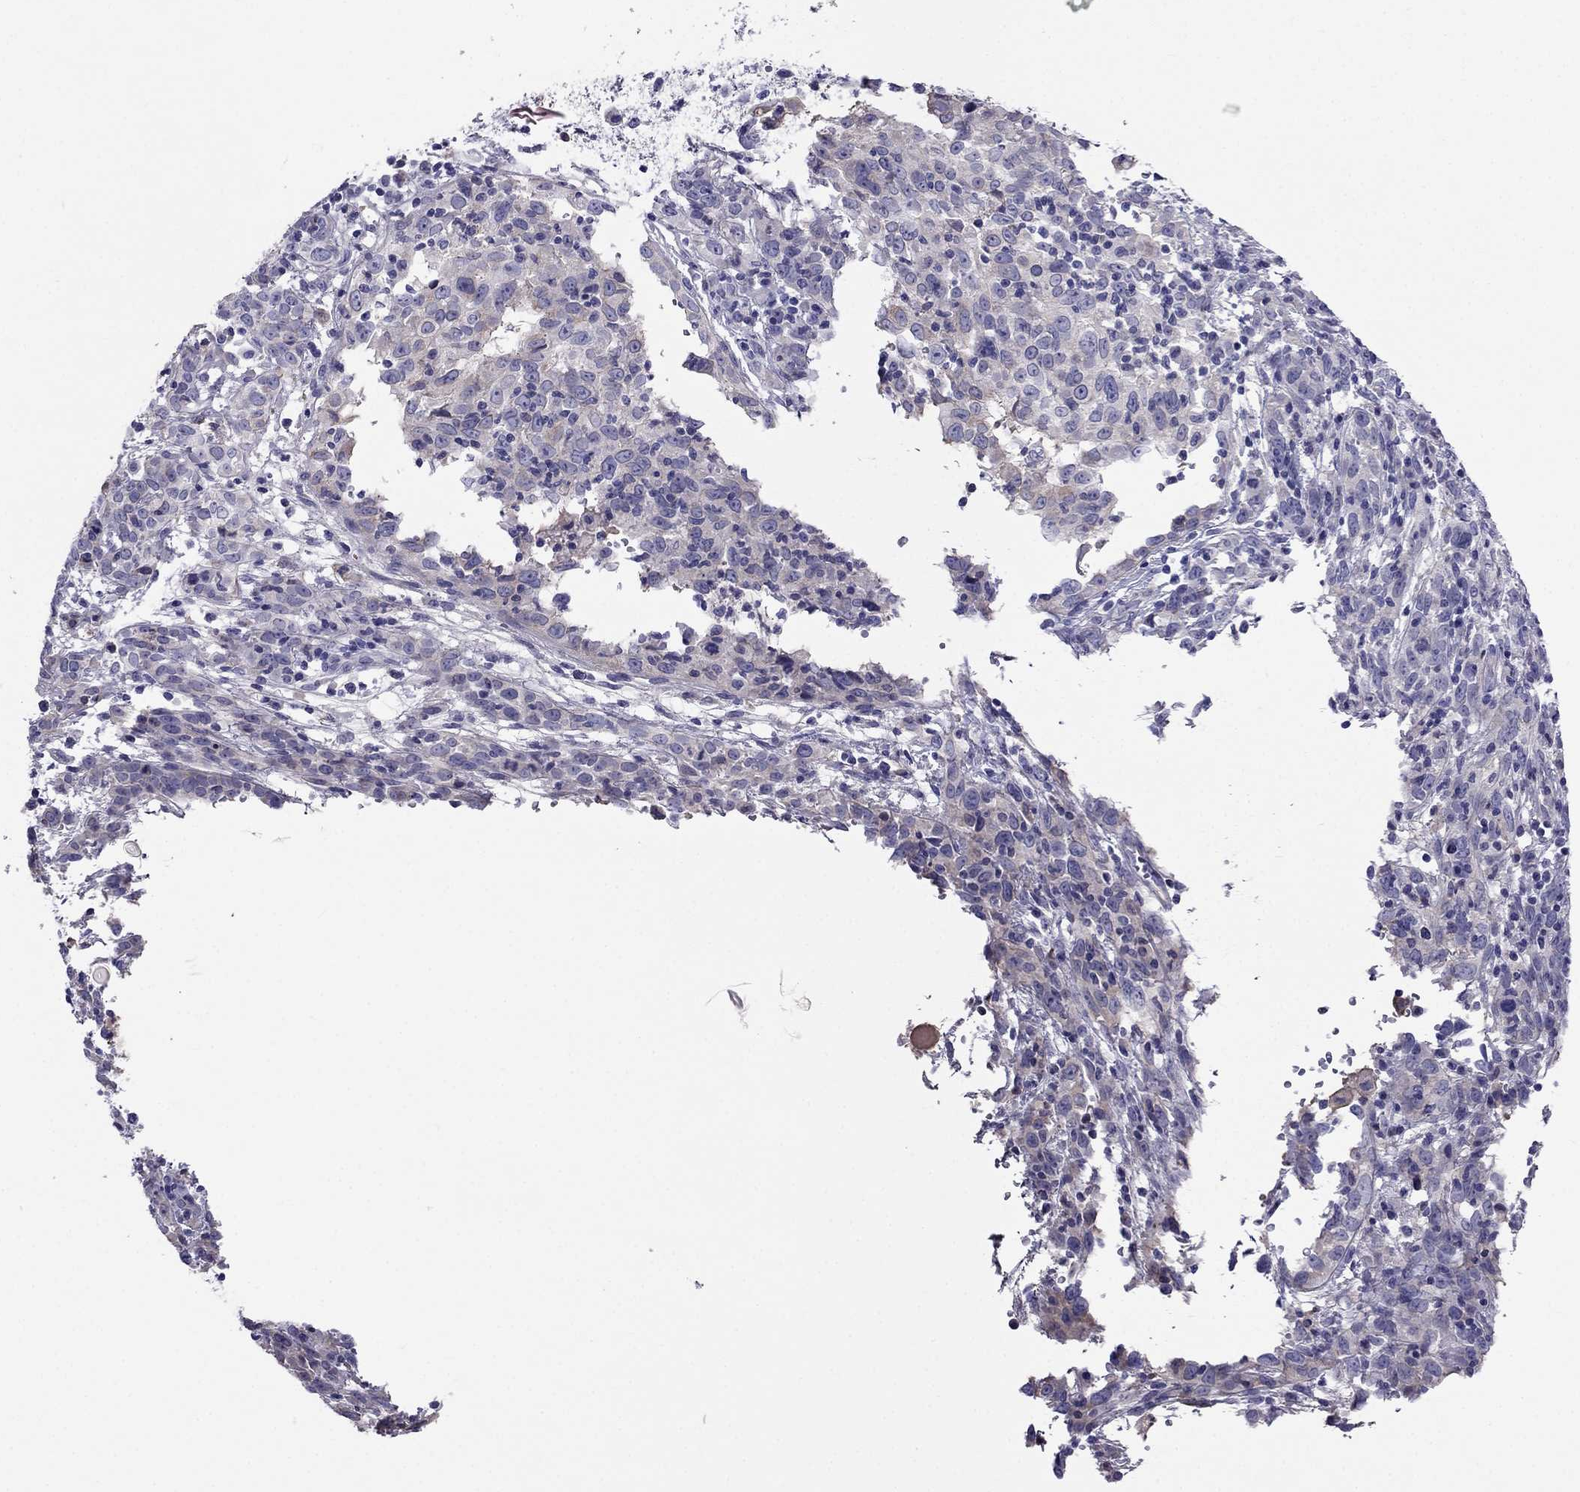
{"staining": {"intensity": "weak", "quantity": "25%-75%", "location": "cytoplasmic/membranous"}, "tissue": "cervical cancer", "cell_type": "Tumor cells", "image_type": "cancer", "snomed": [{"axis": "morphology", "description": "Adenocarcinoma, NOS"}, {"axis": "topography", "description": "Cervix"}], "caption": "Human cervical adenocarcinoma stained with a brown dye shows weak cytoplasmic/membranous positive expression in approximately 25%-75% of tumor cells.", "gene": "TBC1D21", "patient": {"sex": "female", "age": 40}}